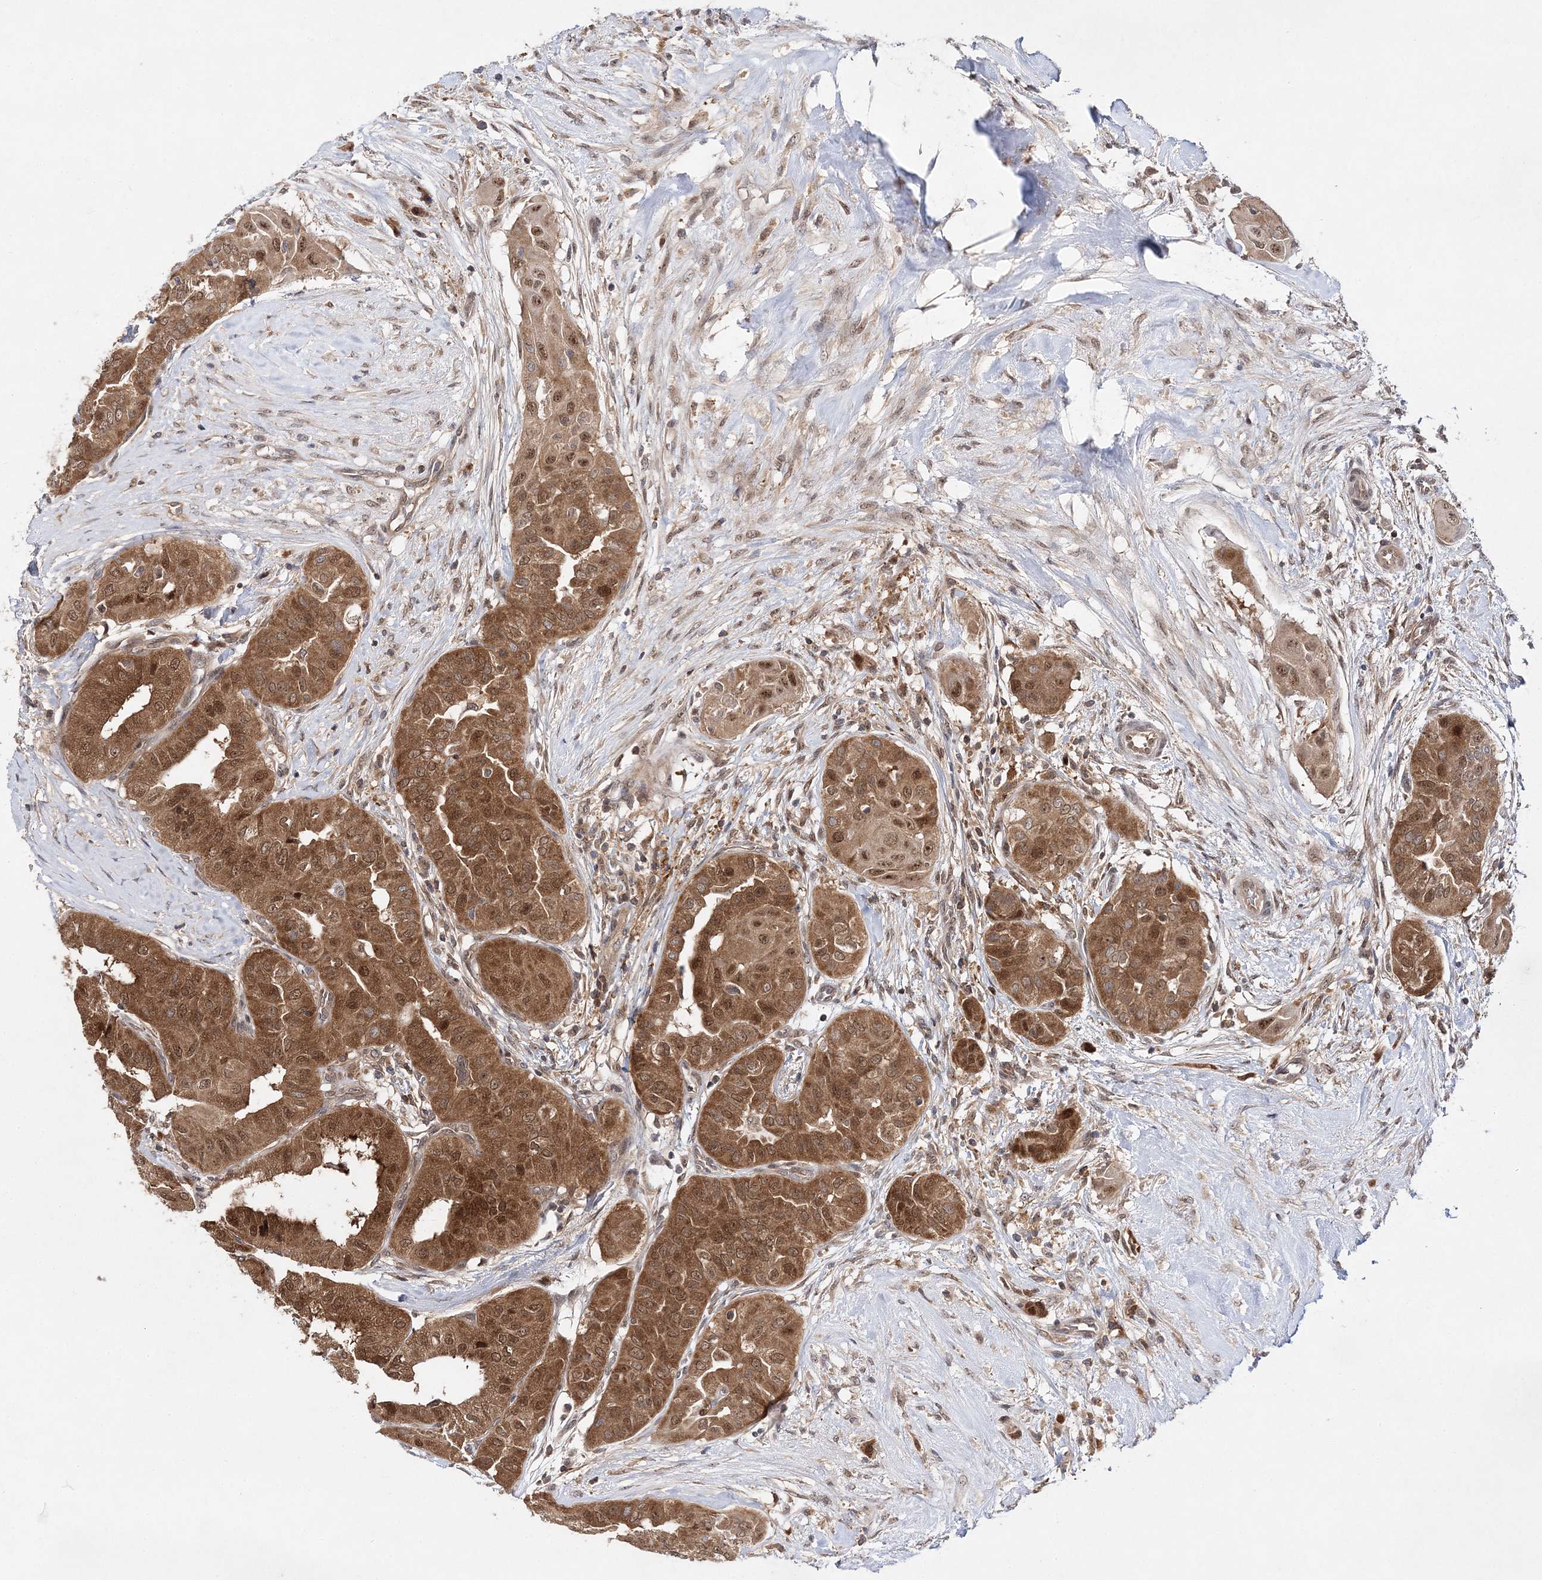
{"staining": {"intensity": "strong", "quantity": ">75%", "location": "cytoplasmic/membranous,nuclear"}, "tissue": "thyroid cancer", "cell_type": "Tumor cells", "image_type": "cancer", "snomed": [{"axis": "morphology", "description": "Papillary adenocarcinoma, NOS"}, {"axis": "topography", "description": "Thyroid gland"}], "caption": "Papillary adenocarcinoma (thyroid) stained with IHC reveals strong cytoplasmic/membranous and nuclear expression in approximately >75% of tumor cells.", "gene": "NIF3L1", "patient": {"sex": "female", "age": 59}}